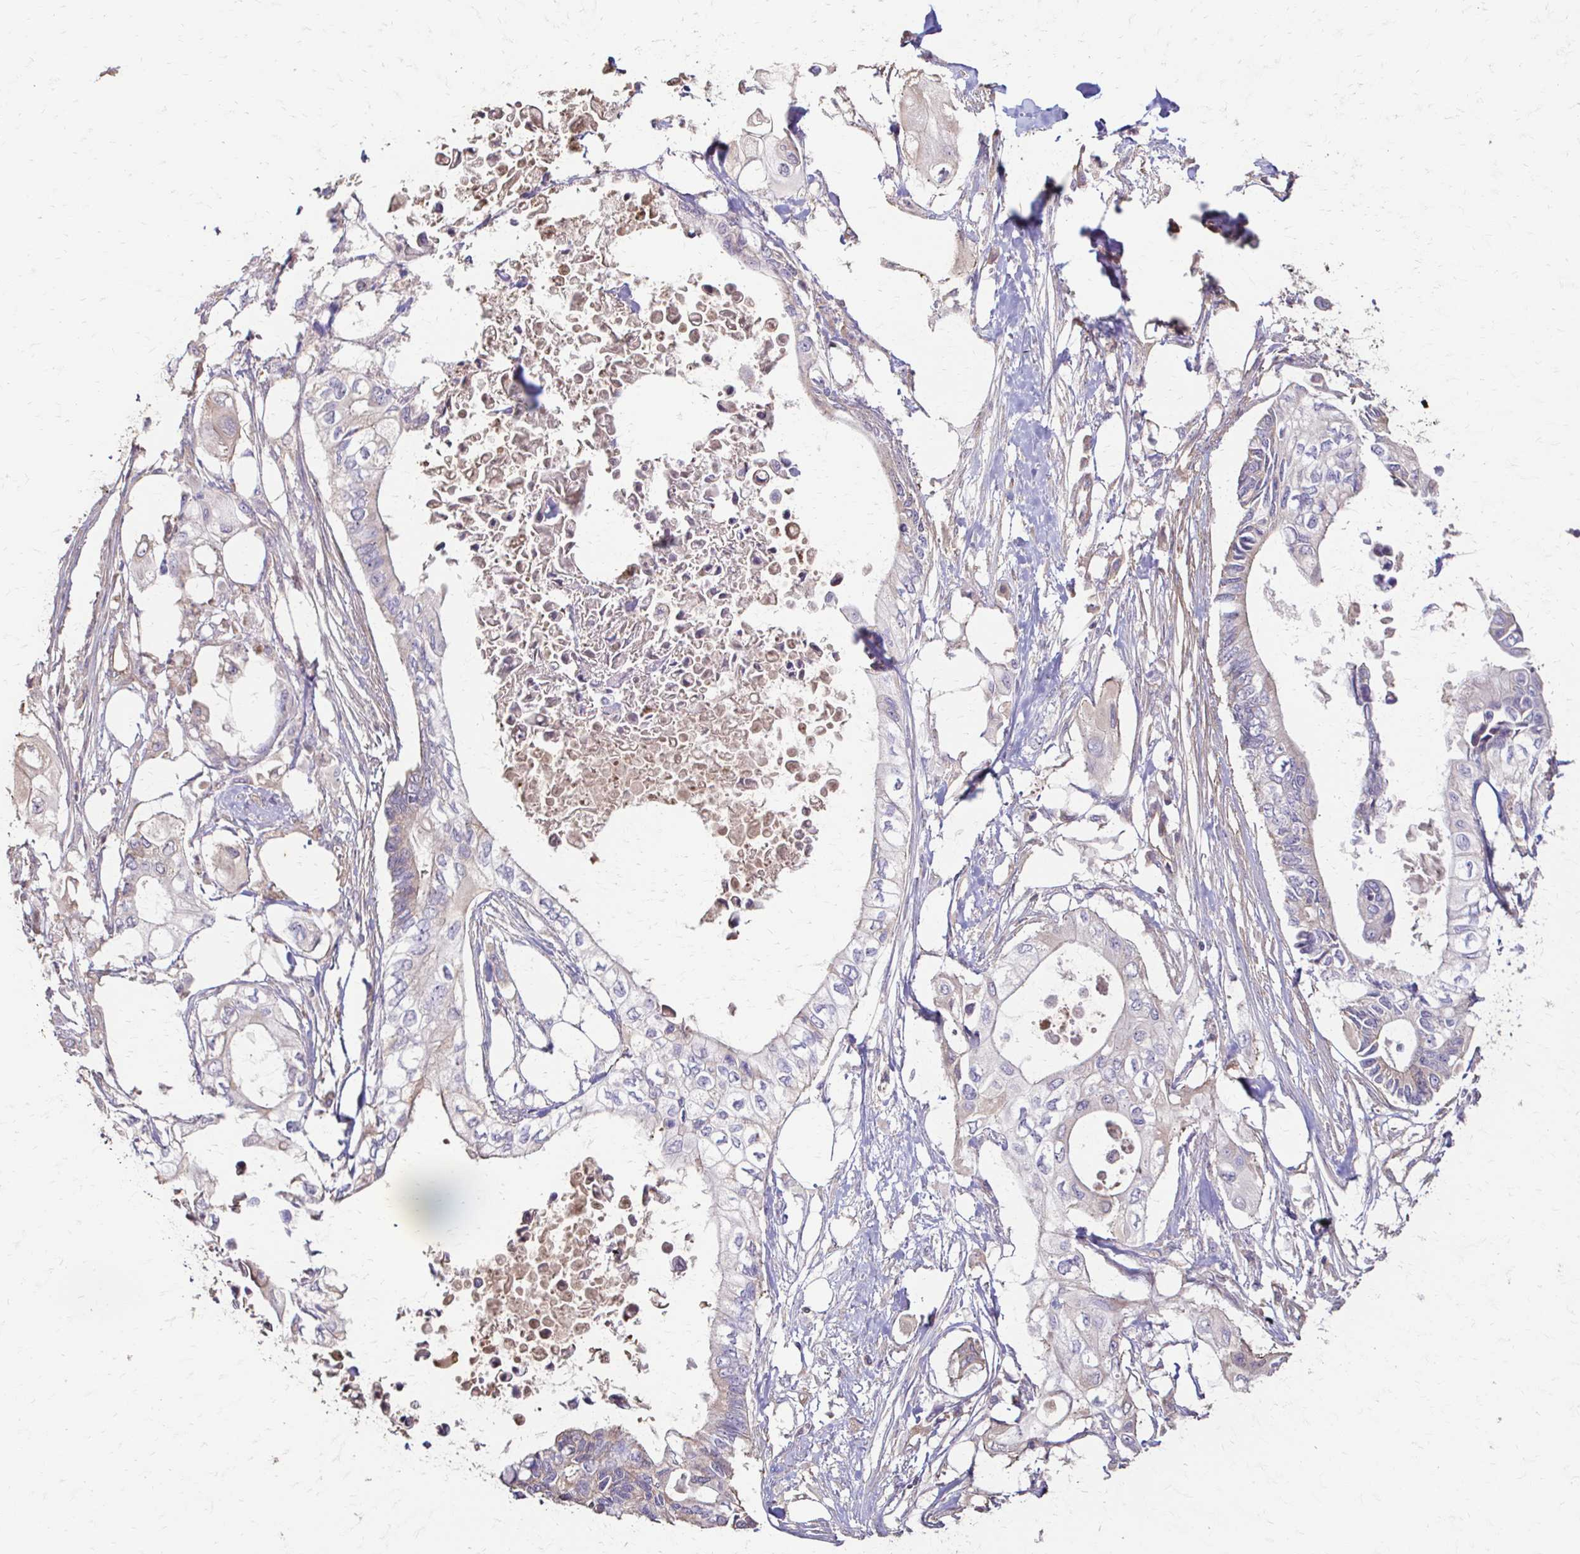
{"staining": {"intensity": "weak", "quantity": "25%-75%", "location": "cytoplasmic/membranous"}, "tissue": "pancreatic cancer", "cell_type": "Tumor cells", "image_type": "cancer", "snomed": [{"axis": "morphology", "description": "Adenocarcinoma, NOS"}, {"axis": "topography", "description": "Pancreas"}], "caption": "About 25%-75% of tumor cells in human pancreatic cancer (adenocarcinoma) display weak cytoplasmic/membranous protein expression as visualized by brown immunohistochemical staining.", "gene": "IL18BP", "patient": {"sex": "female", "age": 63}}